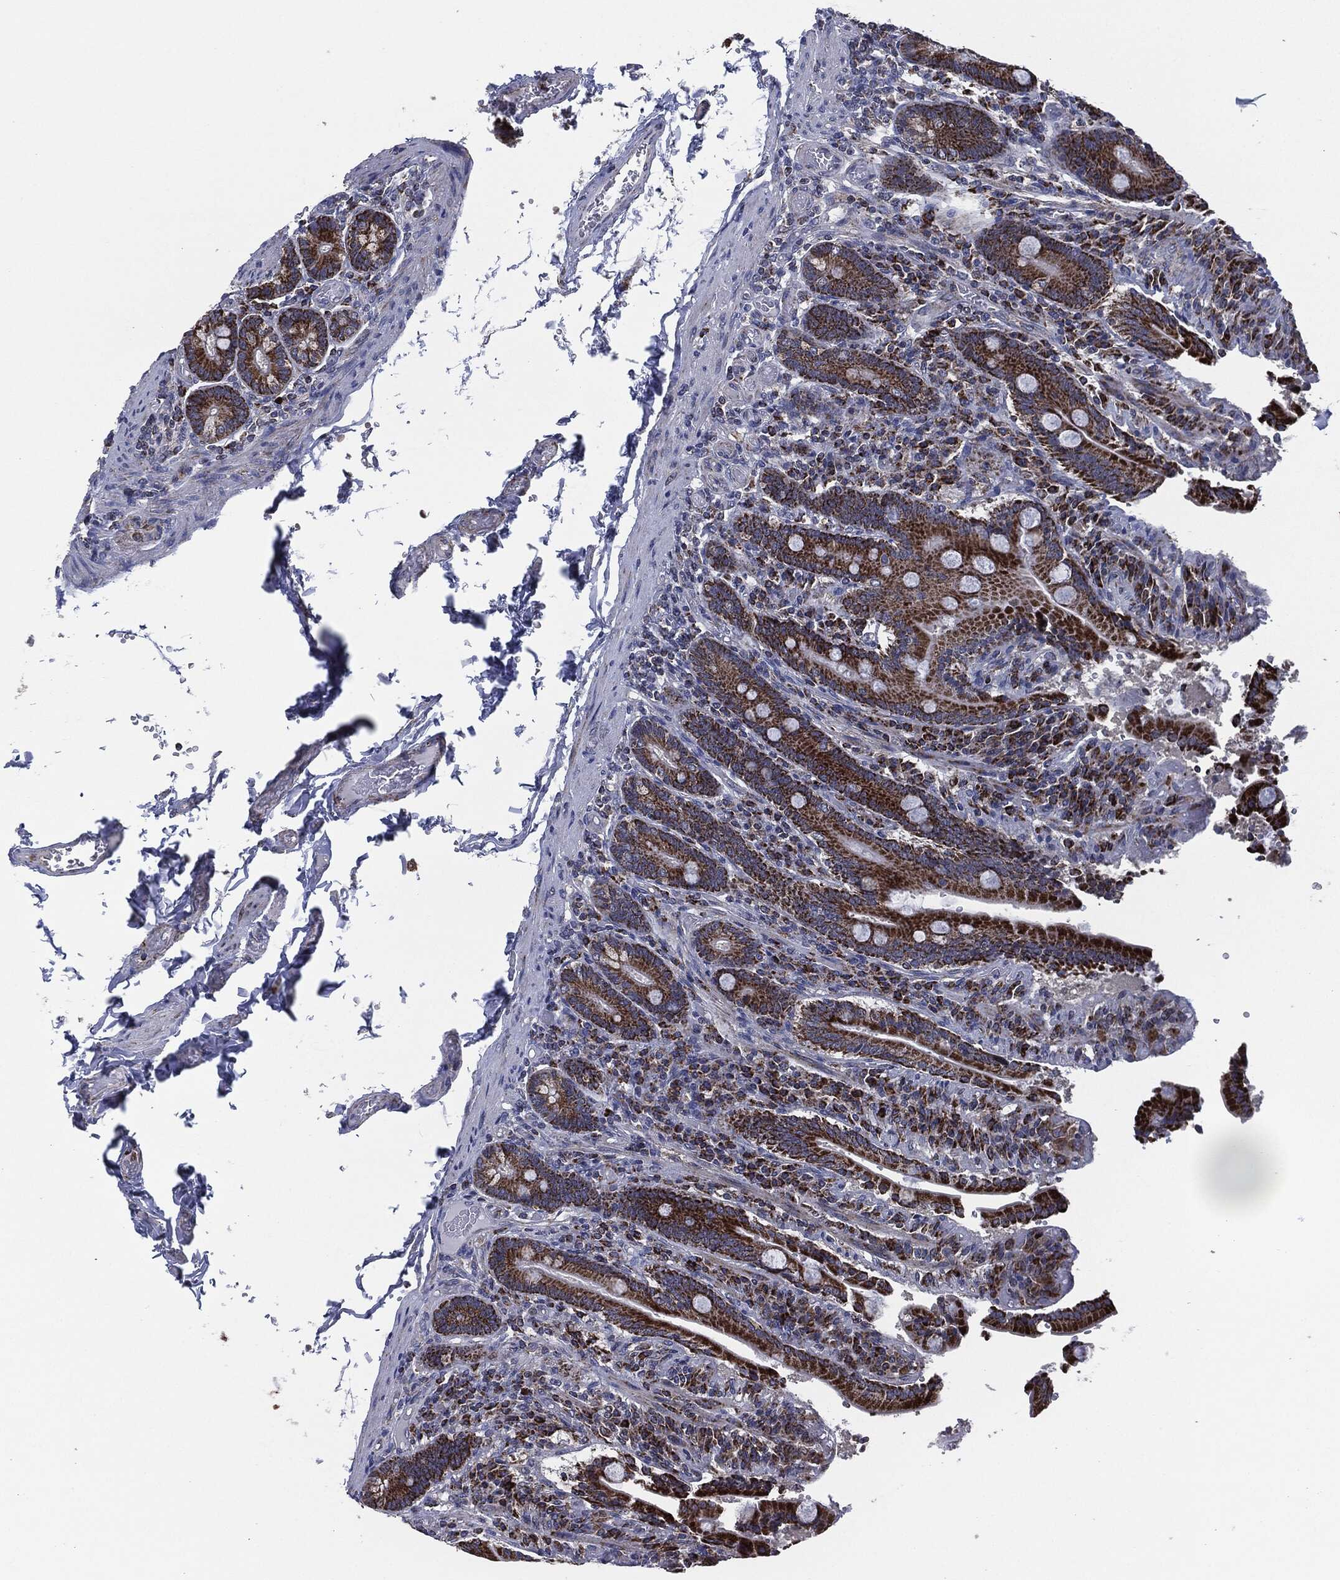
{"staining": {"intensity": "strong", "quantity": "25%-75%", "location": "cytoplasmic/membranous"}, "tissue": "duodenum", "cell_type": "Glandular cells", "image_type": "normal", "snomed": [{"axis": "morphology", "description": "Normal tissue, NOS"}, {"axis": "topography", "description": "Duodenum"}], "caption": "High-power microscopy captured an IHC image of unremarkable duodenum, revealing strong cytoplasmic/membranous positivity in about 25%-75% of glandular cells.", "gene": "NDUFV2", "patient": {"sex": "female", "age": 62}}